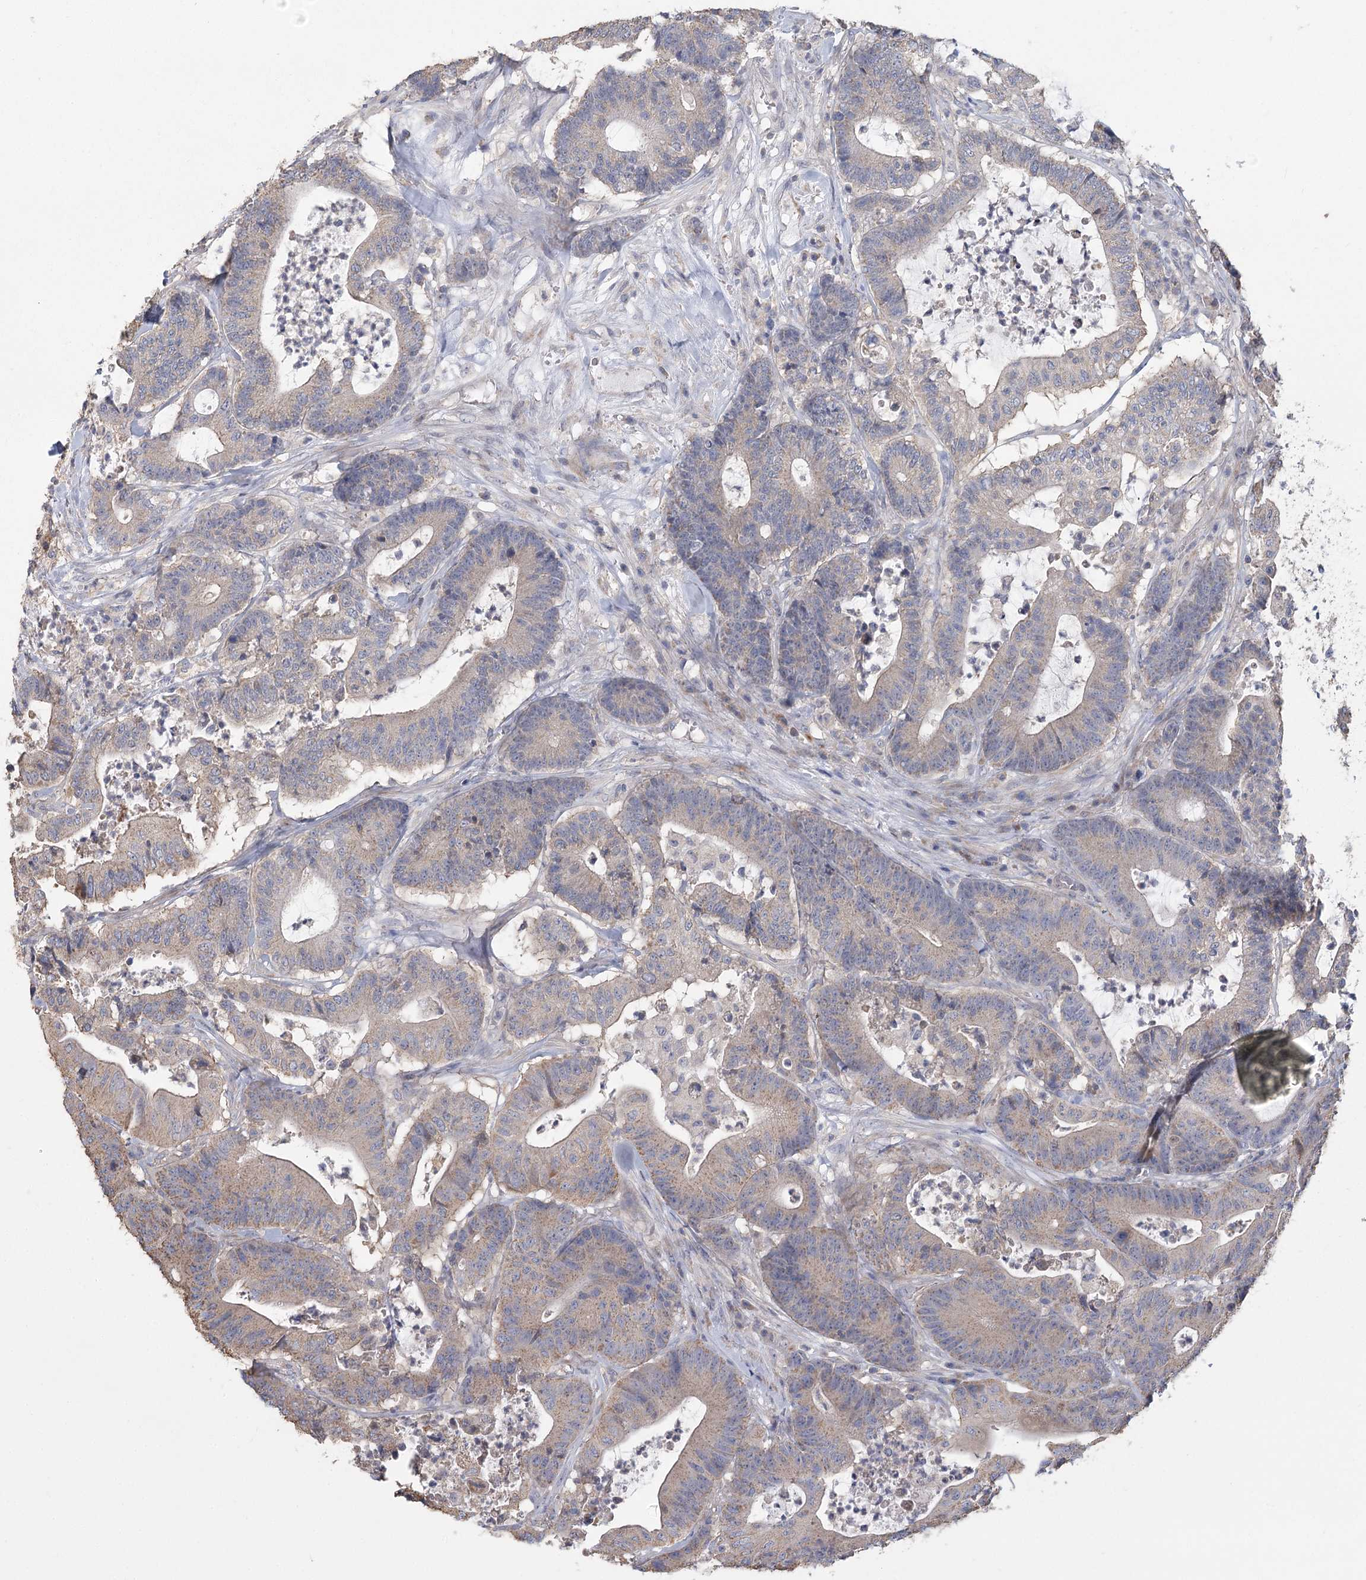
{"staining": {"intensity": "weak", "quantity": "25%-75%", "location": "cytoplasmic/membranous"}, "tissue": "colorectal cancer", "cell_type": "Tumor cells", "image_type": "cancer", "snomed": [{"axis": "morphology", "description": "Adenocarcinoma, NOS"}, {"axis": "topography", "description": "Colon"}], "caption": "Immunohistochemistry (IHC) micrograph of colorectal cancer stained for a protein (brown), which demonstrates low levels of weak cytoplasmic/membranous positivity in about 25%-75% of tumor cells.", "gene": "CNTLN", "patient": {"sex": "female", "age": 84}}